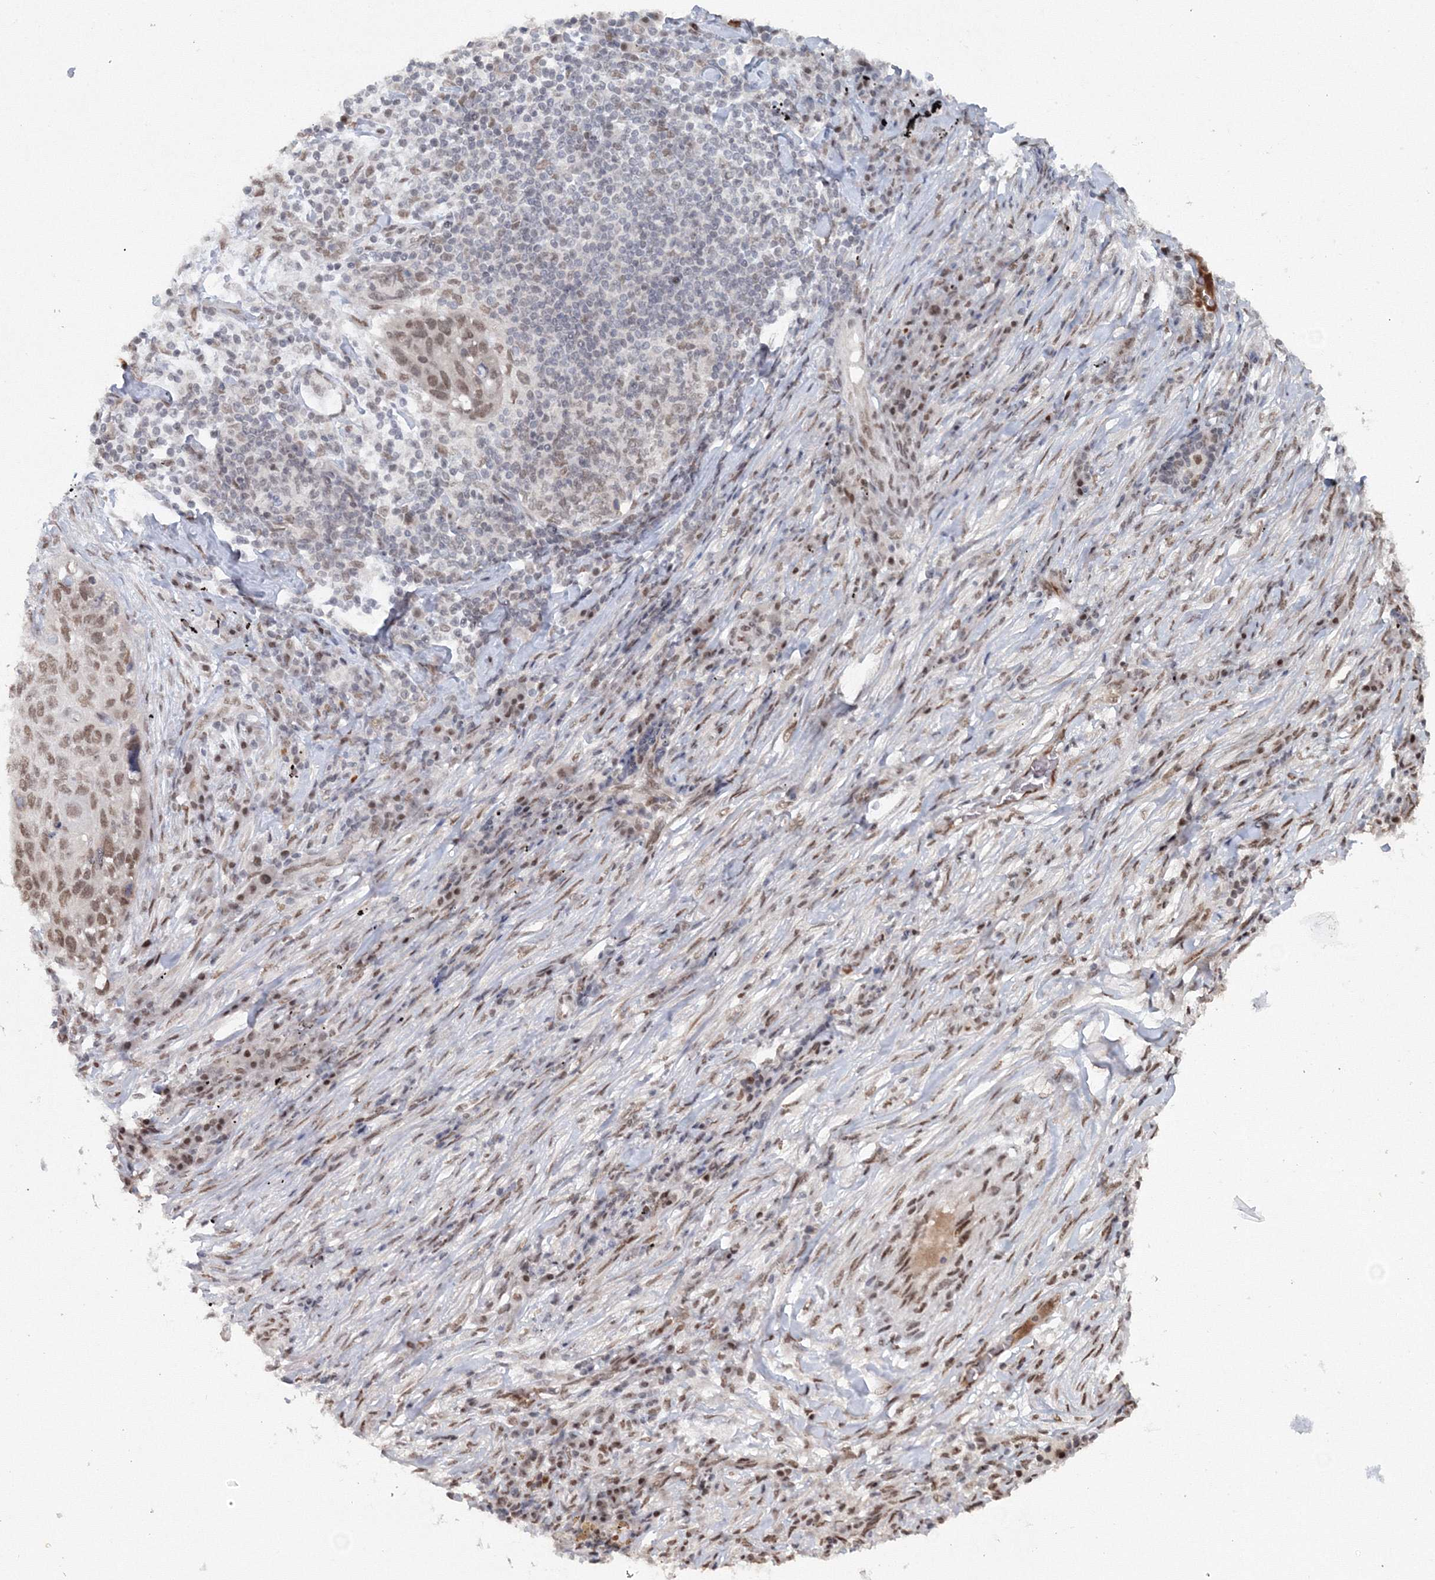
{"staining": {"intensity": "moderate", "quantity": ">75%", "location": "nuclear"}, "tissue": "lung cancer", "cell_type": "Tumor cells", "image_type": "cancer", "snomed": [{"axis": "morphology", "description": "Squamous cell carcinoma, NOS"}, {"axis": "topography", "description": "Lung"}], "caption": "Immunohistochemistry (DAB (3,3'-diaminobenzidine)) staining of lung squamous cell carcinoma displays moderate nuclear protein expression in approximately >75% of tumor cells. (DAB = brown stain, brightfield microscopy at high magnification).", "gene": "C3orf33", "patient": {"sex": "female", "age": 63}}